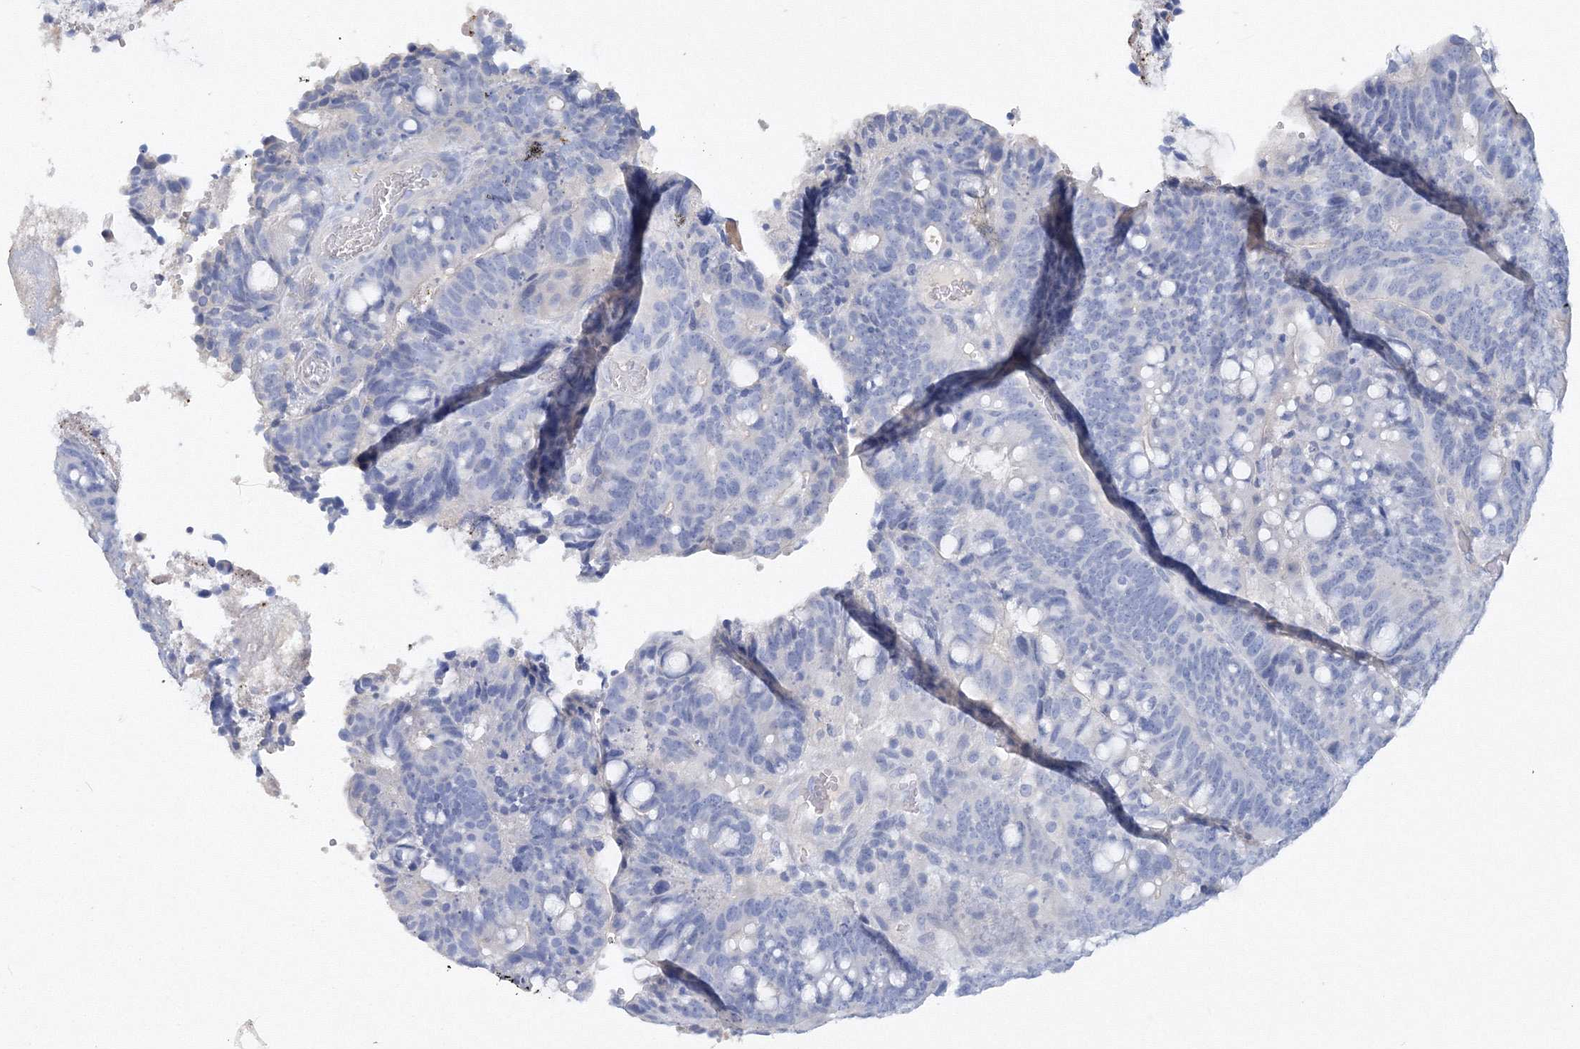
{"staining": {"intensity": "negative", "quantity": "none", "location": "none"}, "tissue": "colorectal cancer", "cell_type": "Tumor cells", "image_type": "cancer", "snomed": [{"axis": "morphology", "description": "Adenocarcinoma, NOS"}, {"axis": "topography", "description": "Colon"}], "caption": "Immunohistochemistry (IHC) of human colorectal cancer exhibits no staining in tumor cells.", "gene": "OSBPL6", "patient": {"sex": "female", "age": 66}}